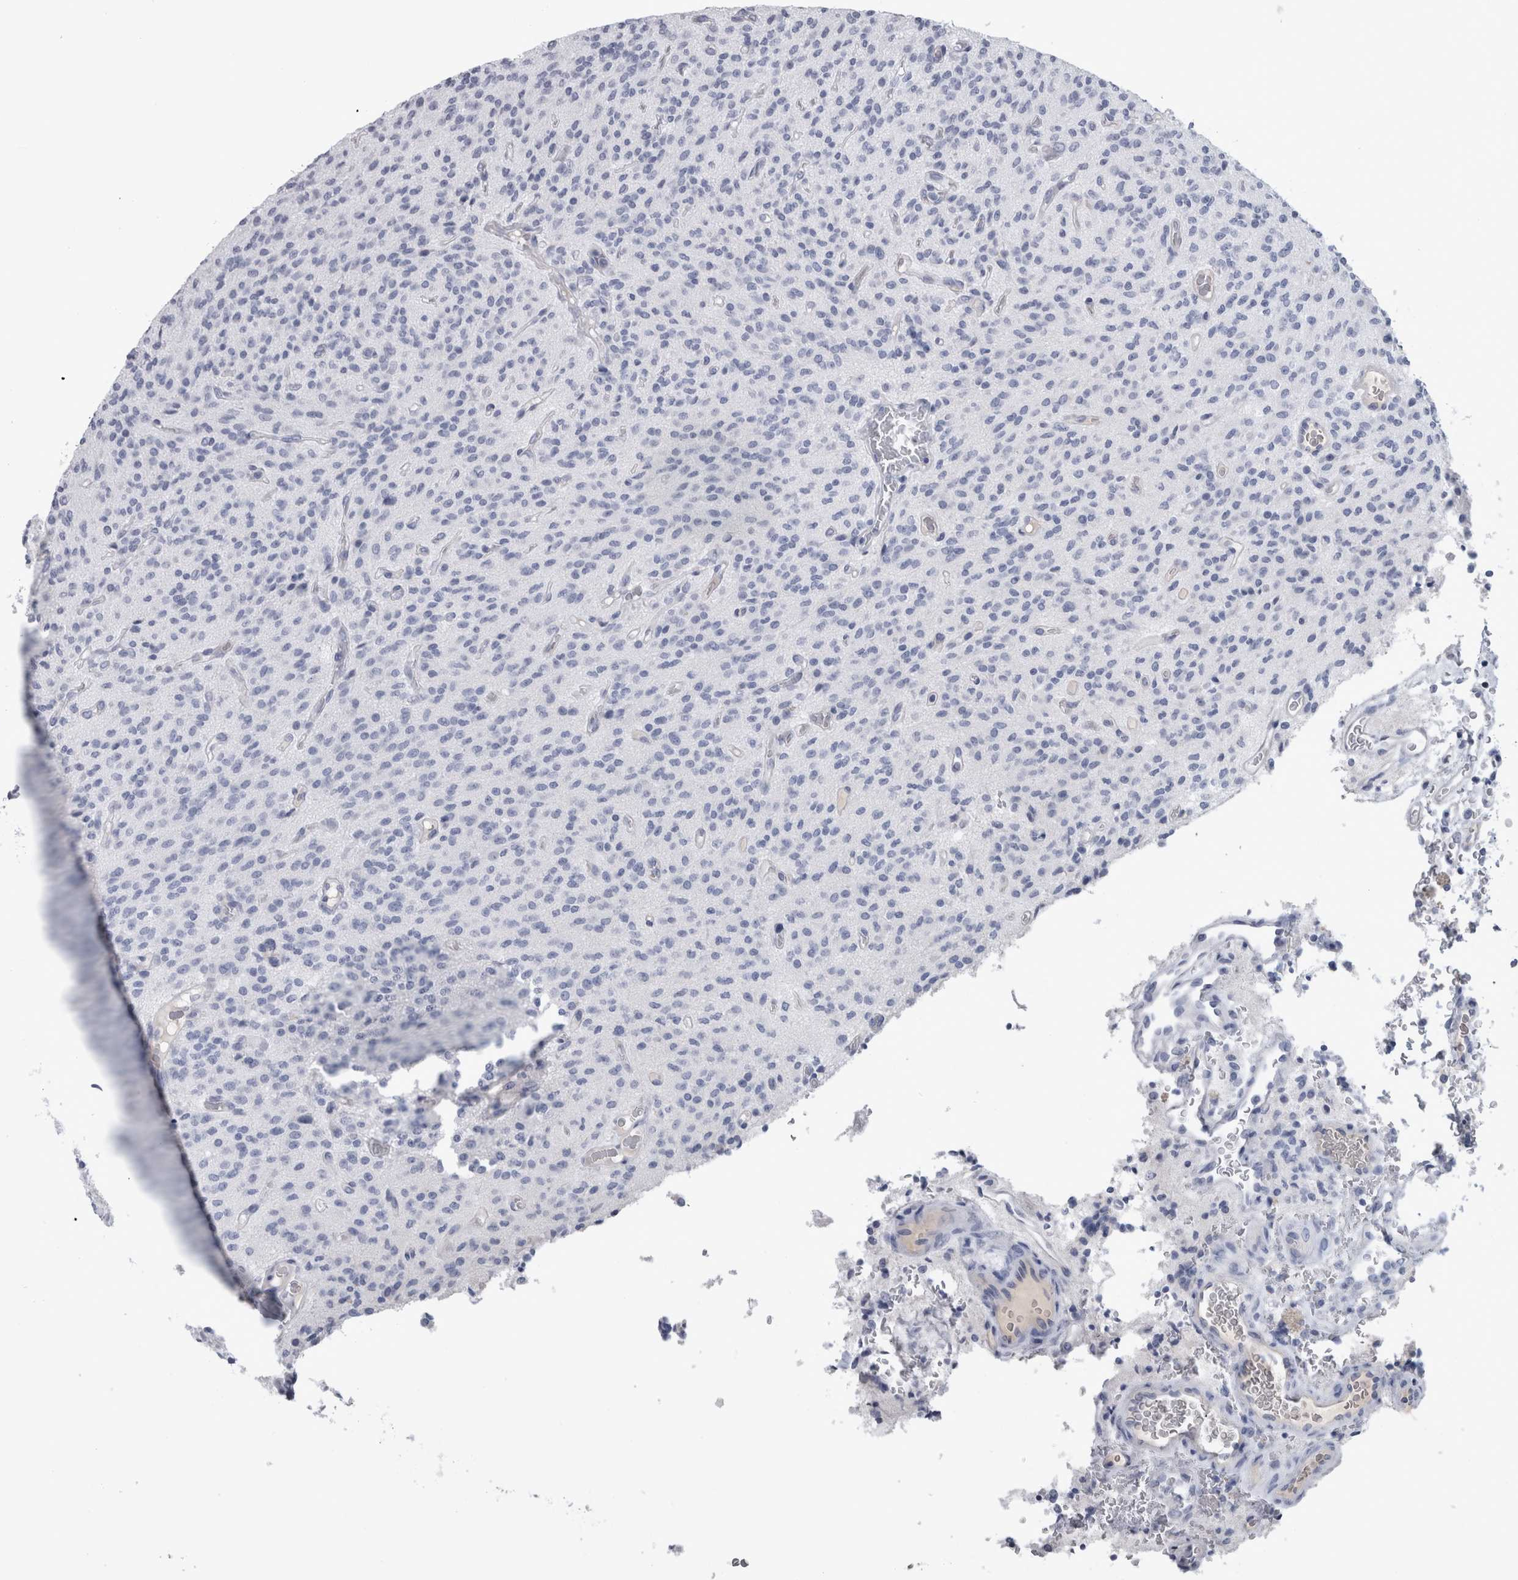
{"staining": {"intensity": "negative", "quantity": "none", "location": "none"}, "tissue": "glioma", "cell_type": "Tumor cells", "image_type": "cancer", "snomed": [{"axis": "morphology", "description": "Glioma, malignant, High grade"}, {"axis": "topography", "description": "Brain"}], "caption": "Immunohistochemistry micrograph of neoplastic tissue: human malignant glioma (high-grade) stained with DAB reveals no significant protein positivity in tumor cells. The staining is performed using DAB brown chromogen with nuclei counter-stained in using hematoxylin.", "gene": "PAX5", "patient": {"sex": "male", "age": 34}}